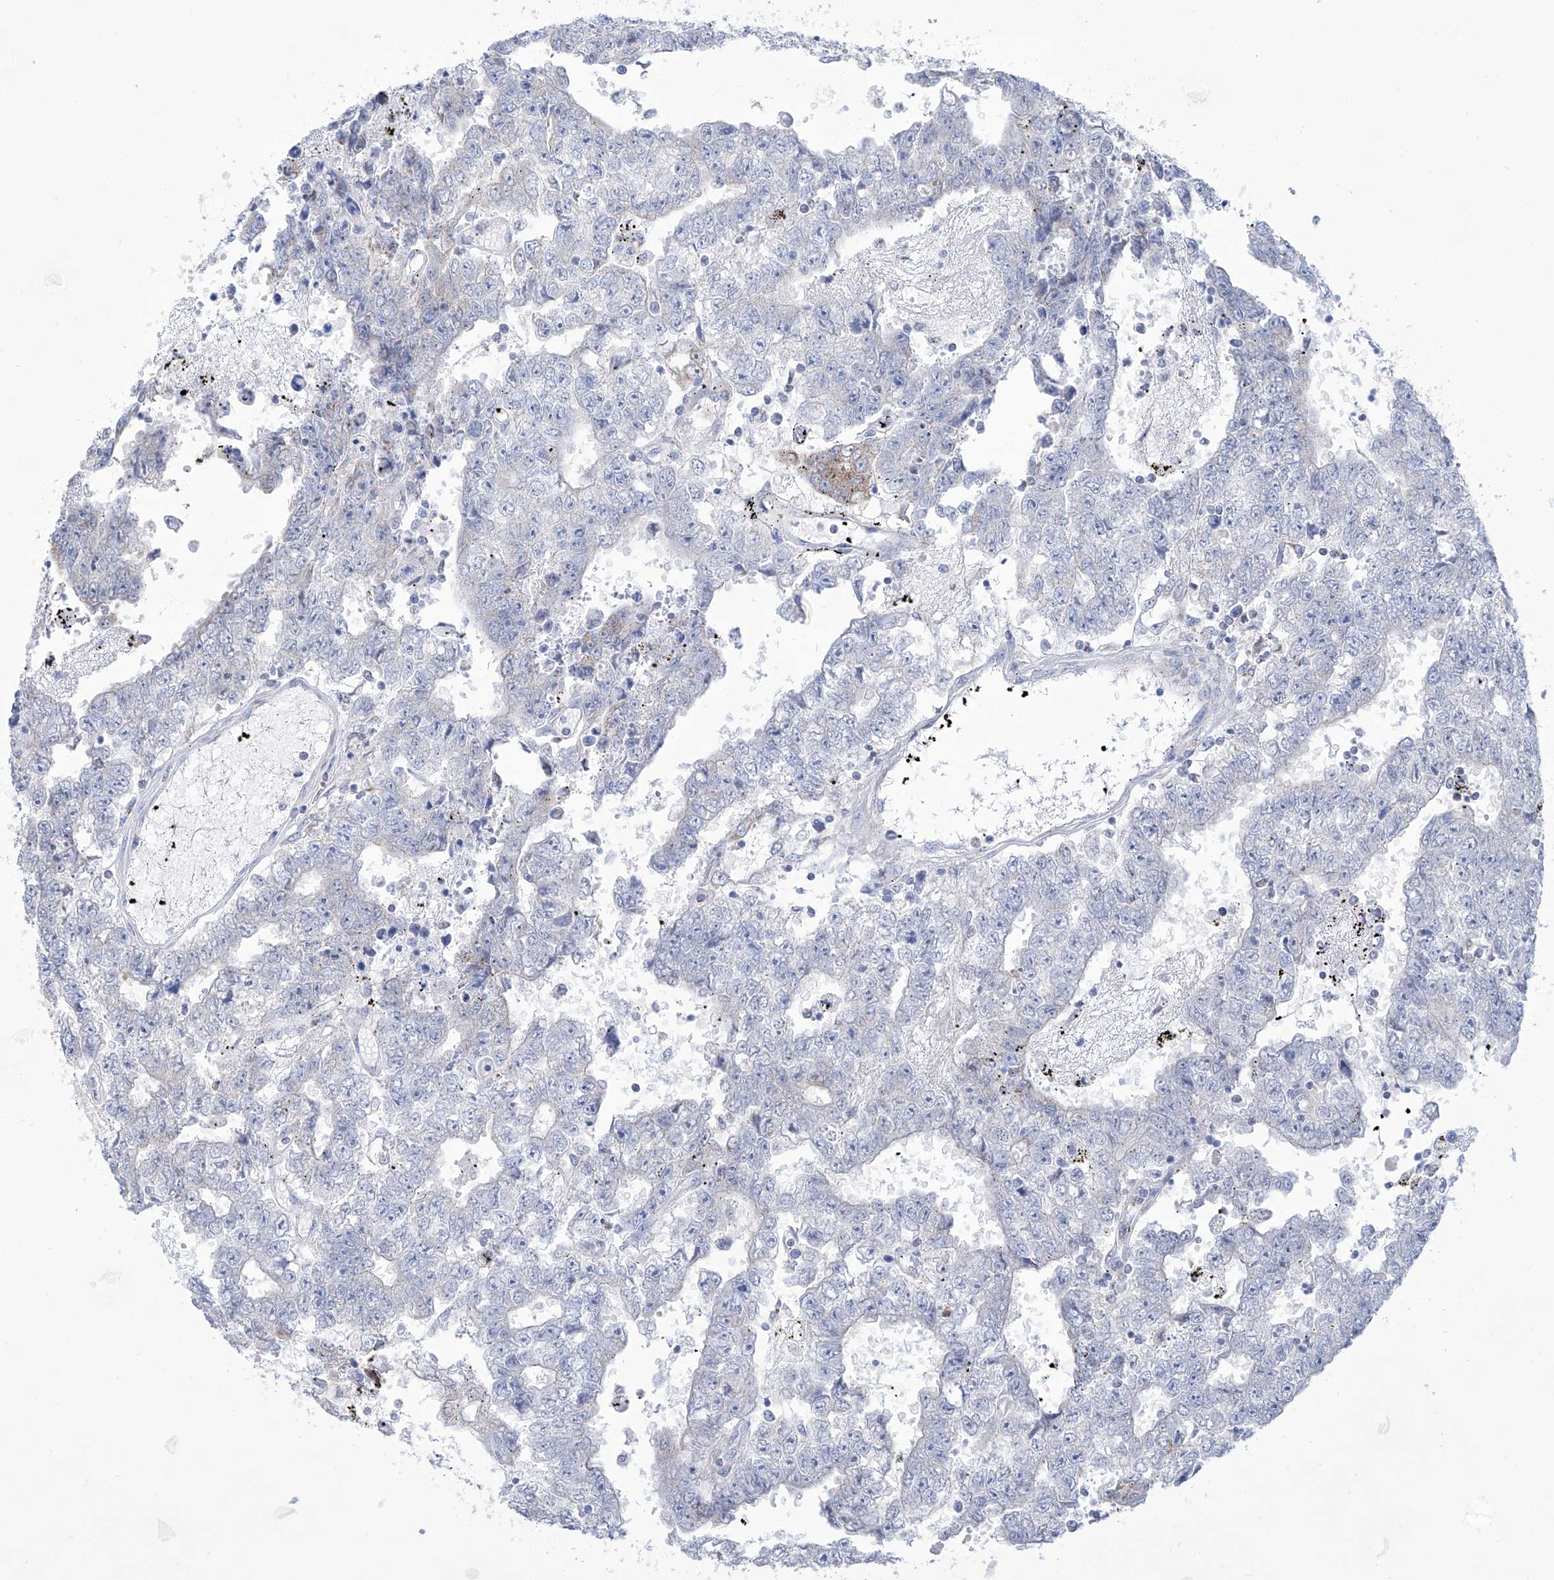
{"staining": {"intensity": "negative", "quantity": "none", "location": "none"}, "tissue": "testis cancer", "cell_type": "Tumor cells", "image_type": "cancer", "snomed": [{"axis": "morphology", "description": "Carcinoma, Embryonal, NOS"}, {"axis": "topography", "description": "Testis"}], "caption": "Photomicrograph shows no significant protein expression in tumor cells of testis cancer.", "gene": "ALDH6A1", "patient": {"sex": "male", "age": 25}}